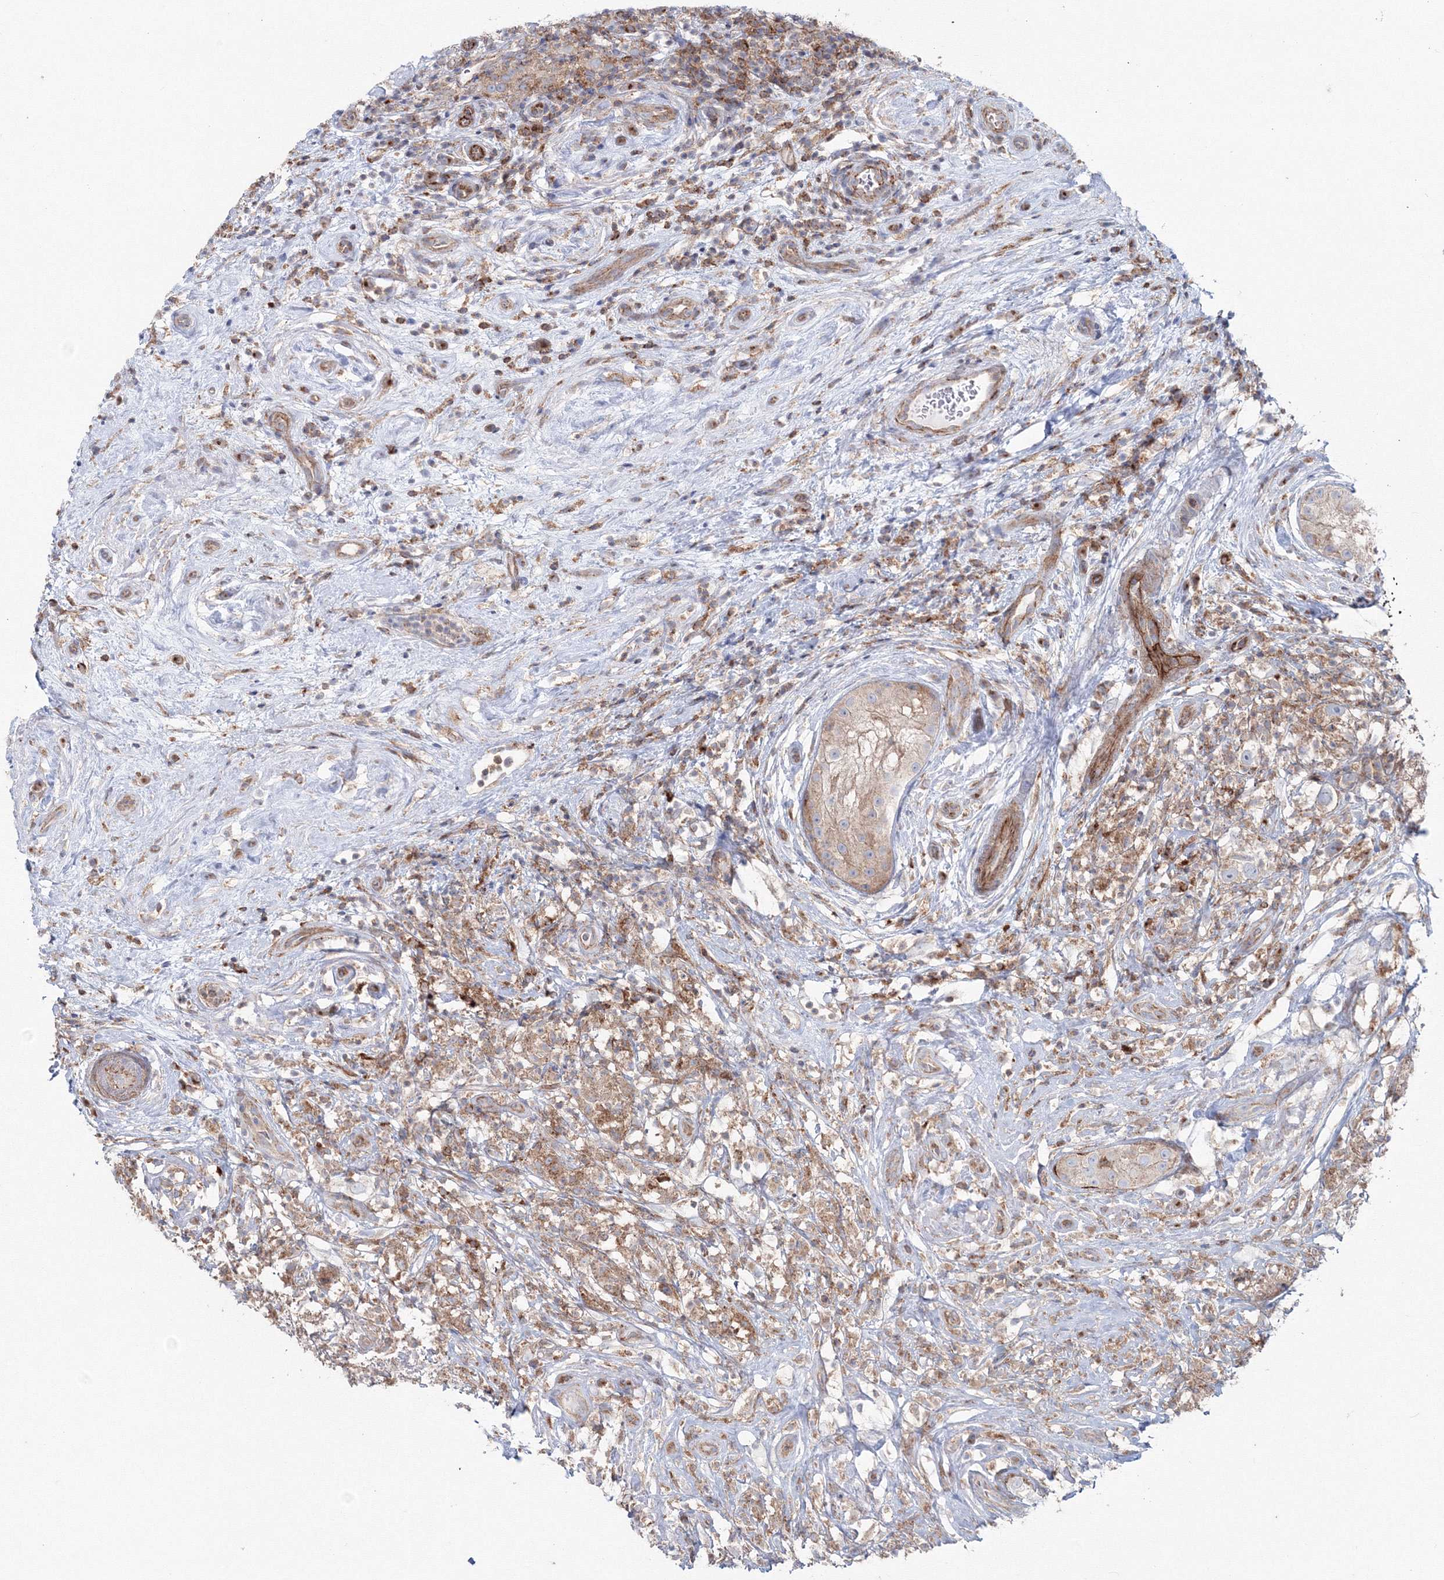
{"staining": {"intensity": "weak", "quantity": ">75%", "location": "cytoplasmic/membranous"}, "tissue": "testis cancer", "cell_type": "Tumor cells", "image_type": "cancer", "snomed": [{"axis": "morphology", "description": "Seminoma, NOS"}, {"axis": "topography", "description": "Testis"}], "caption": "Testis cancer was stained to show a protein in brown. There is low levels of weak cytoplasmic/membranous positivity in approximately >75% of tumor cells. The staining was performed using DAB (3,3'-diaminobenzidine) to visualize the protein expression in brown, while the nuclei were stained in blue with hematoxylin (Magnification: 20x).", "gene": "GGA2", "patient": {"sex": "male", "age": 49}}